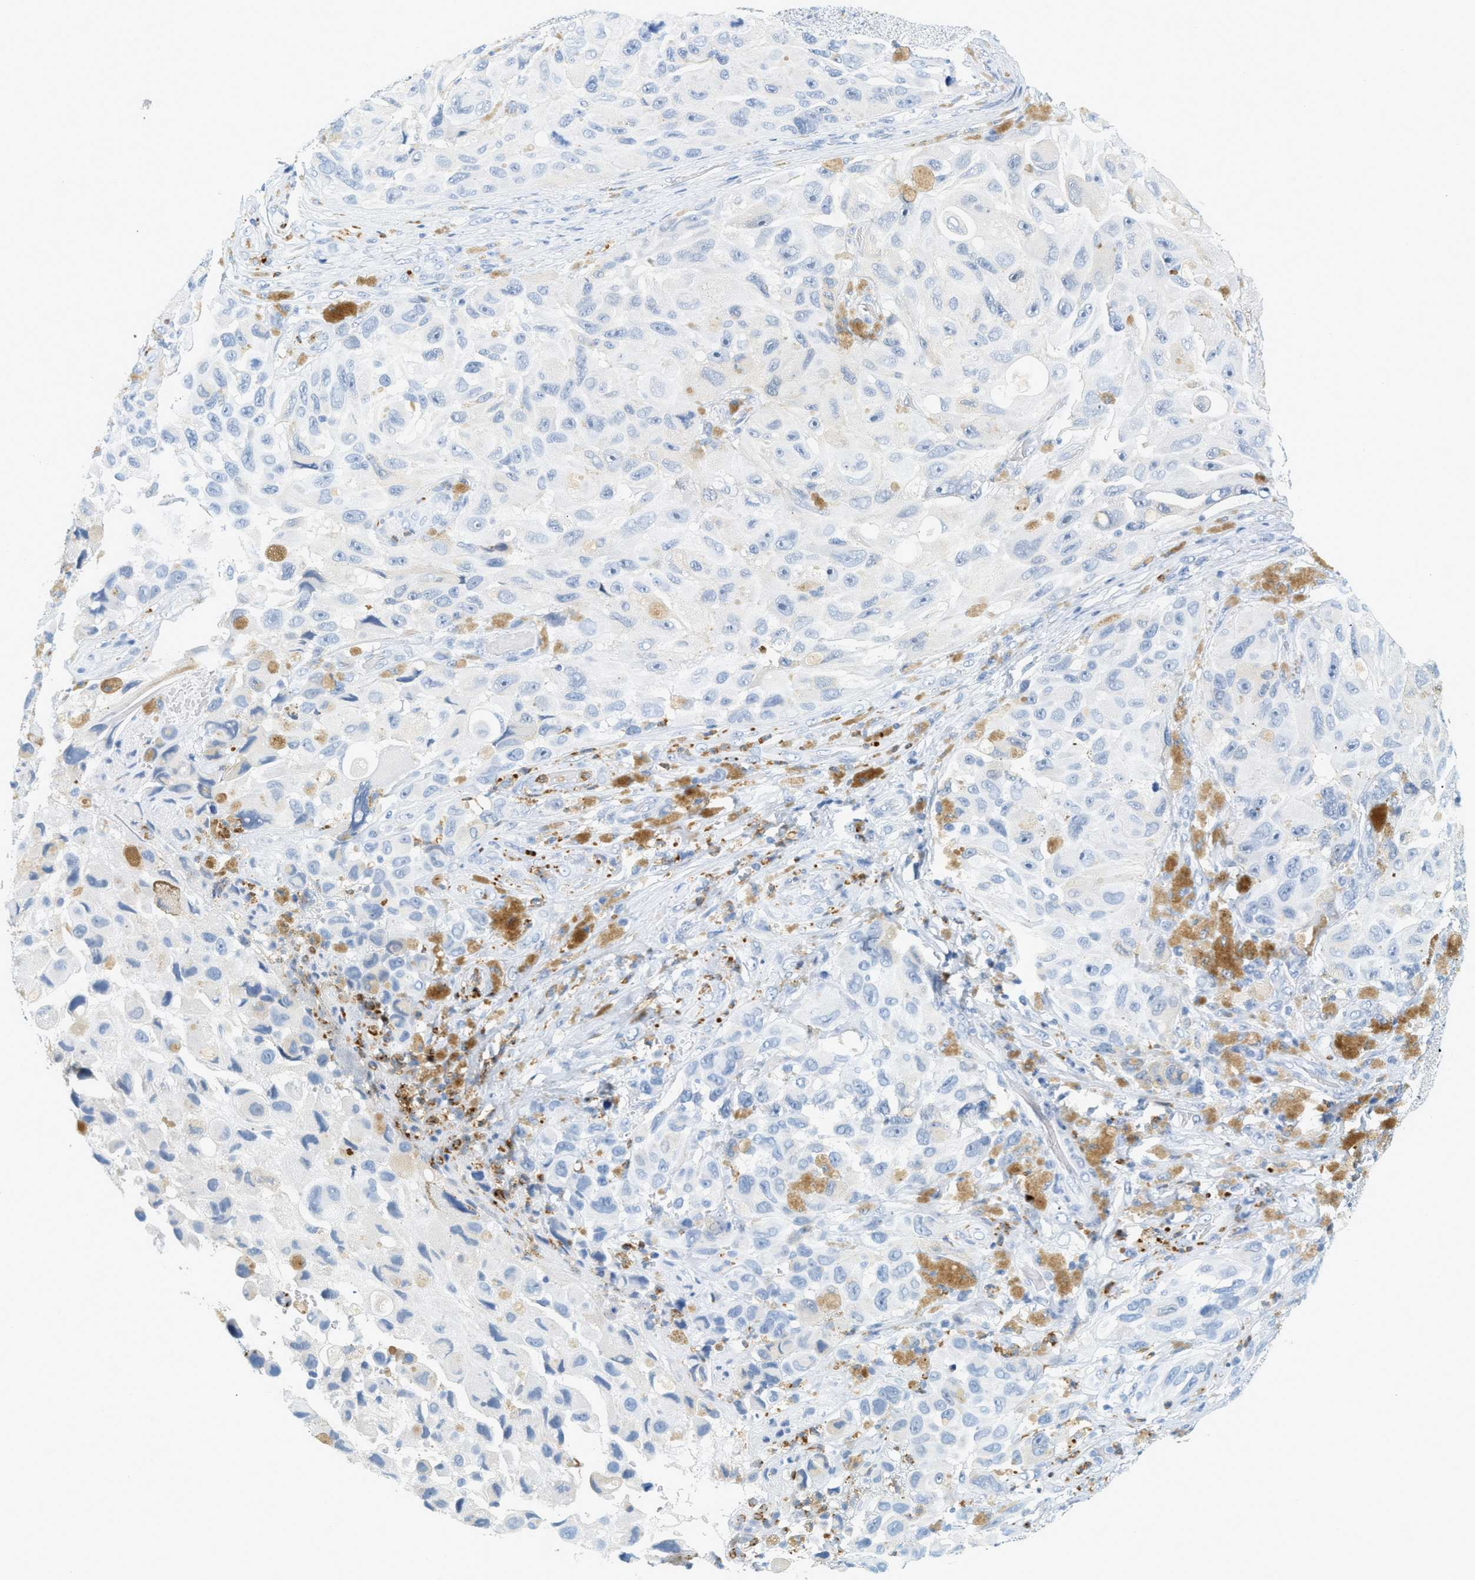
{"staining": {"intensity": "negative", "quantity": "none", "location": "none"}, "tissue": "melanoma", "cell_type": "Tumor cells", "image_type": "cancer", "snomed": [{"axis": "morphology", "description": "Malignant melanoma, NOS"}, {"axis": "topography", "description": "Skin"}], "caption": "IHC of human melanoma shows no expression in tumor cells.", "gene": "LCN2", "patient": {"sex": "female", "age": 73}}